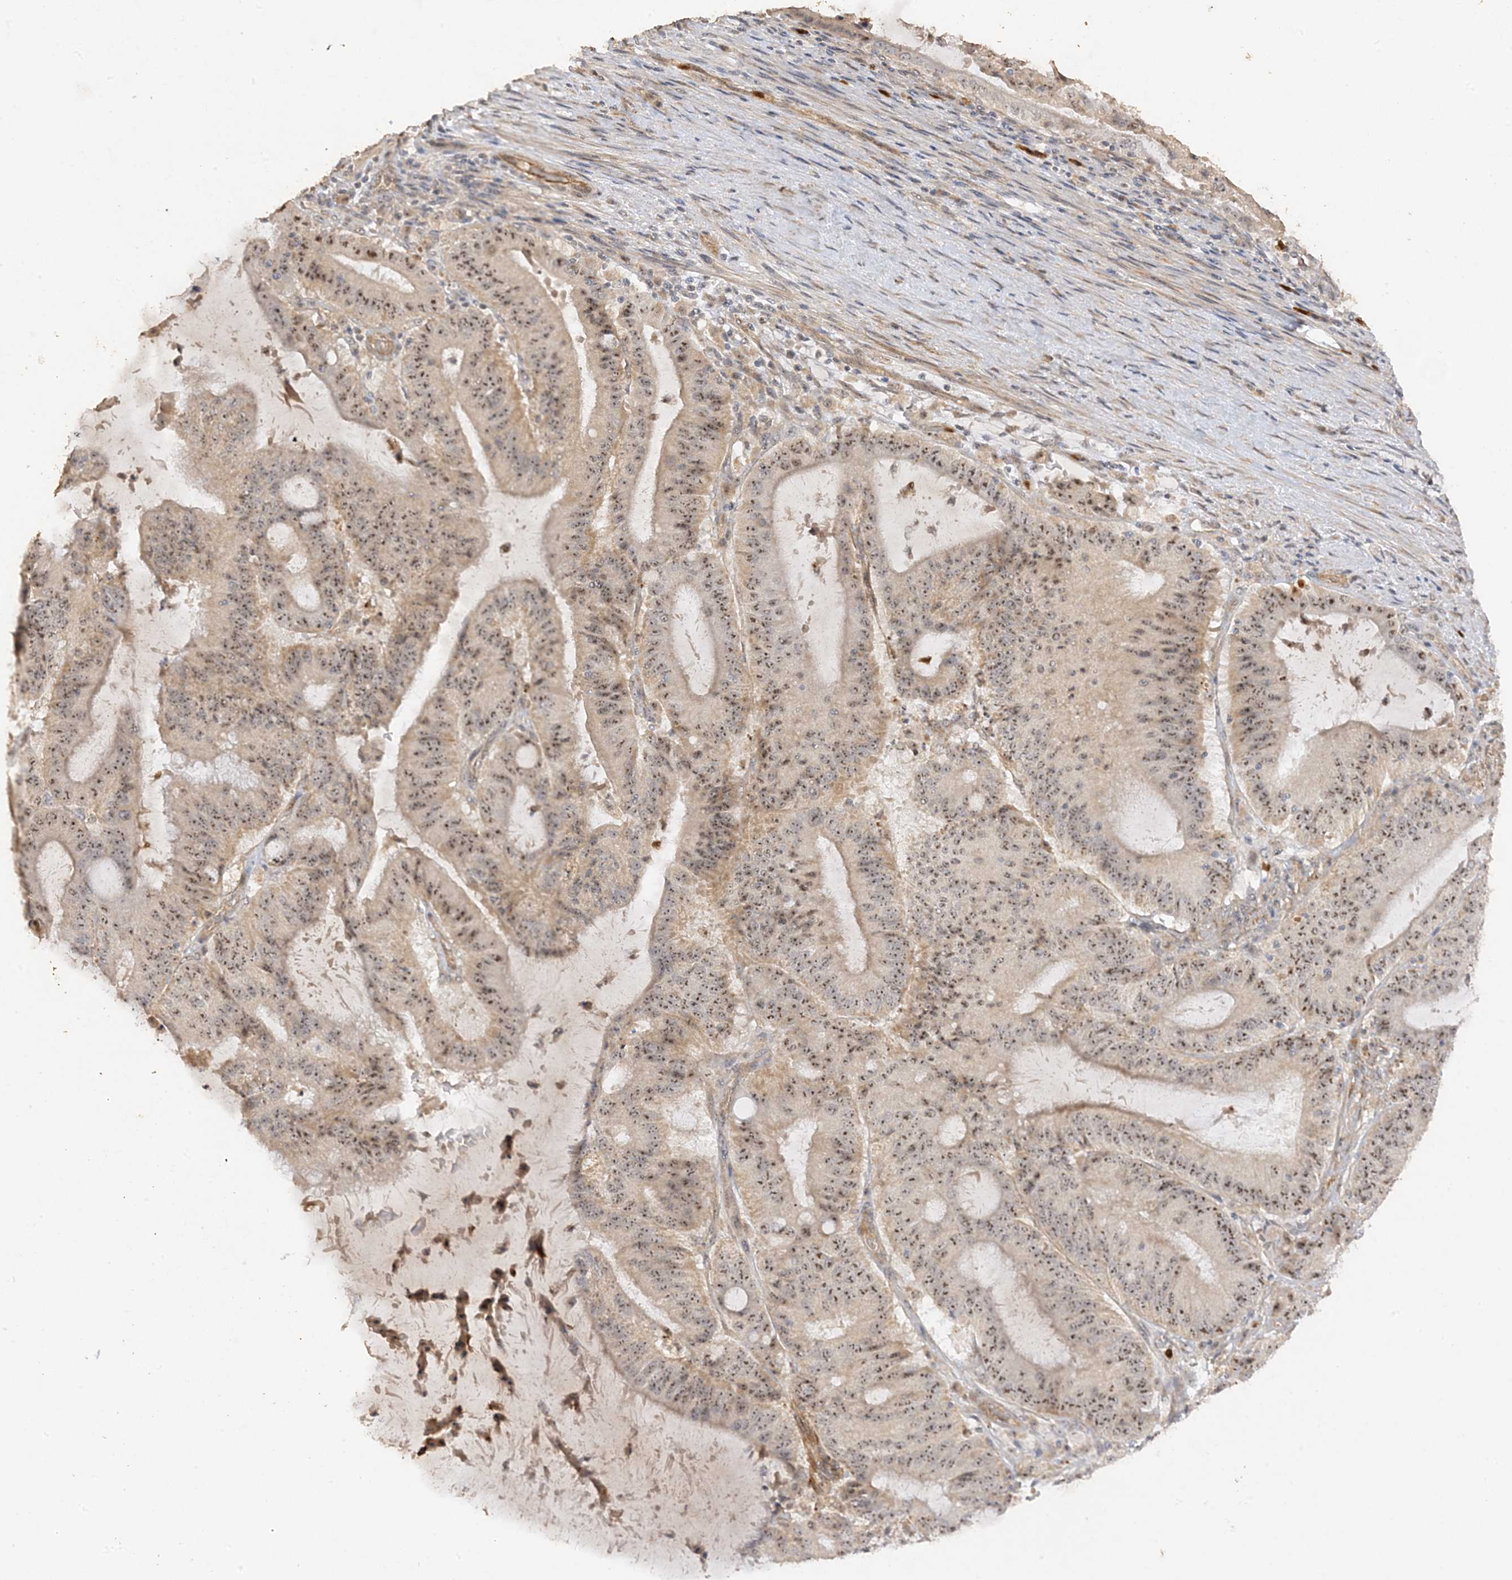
{"staining": {"intensity": "moderate", "quantity": ">75%", "location": "nuclear"}, "tissue": "liver cancer", "cell_type": "Tumor cells", "image_type": "cancer", "snomed": [{"axis": "morphology", "description": "Normal tissue, NOS"}, {"axis": "morphology", "description": "Cholangiocarcinoma"}, {"axis": "topography", "description": "Liver"}, {"axis": "topography", "description": "Peripheral nerve tissue"}], "caption": "A brown stain highlights moderate nuclear expression of a protein in human liver cancer (cholangiocarcinoma) tumor cells.", "gene": "DDX18", "patient": {"sex": "female", "age": 73}}